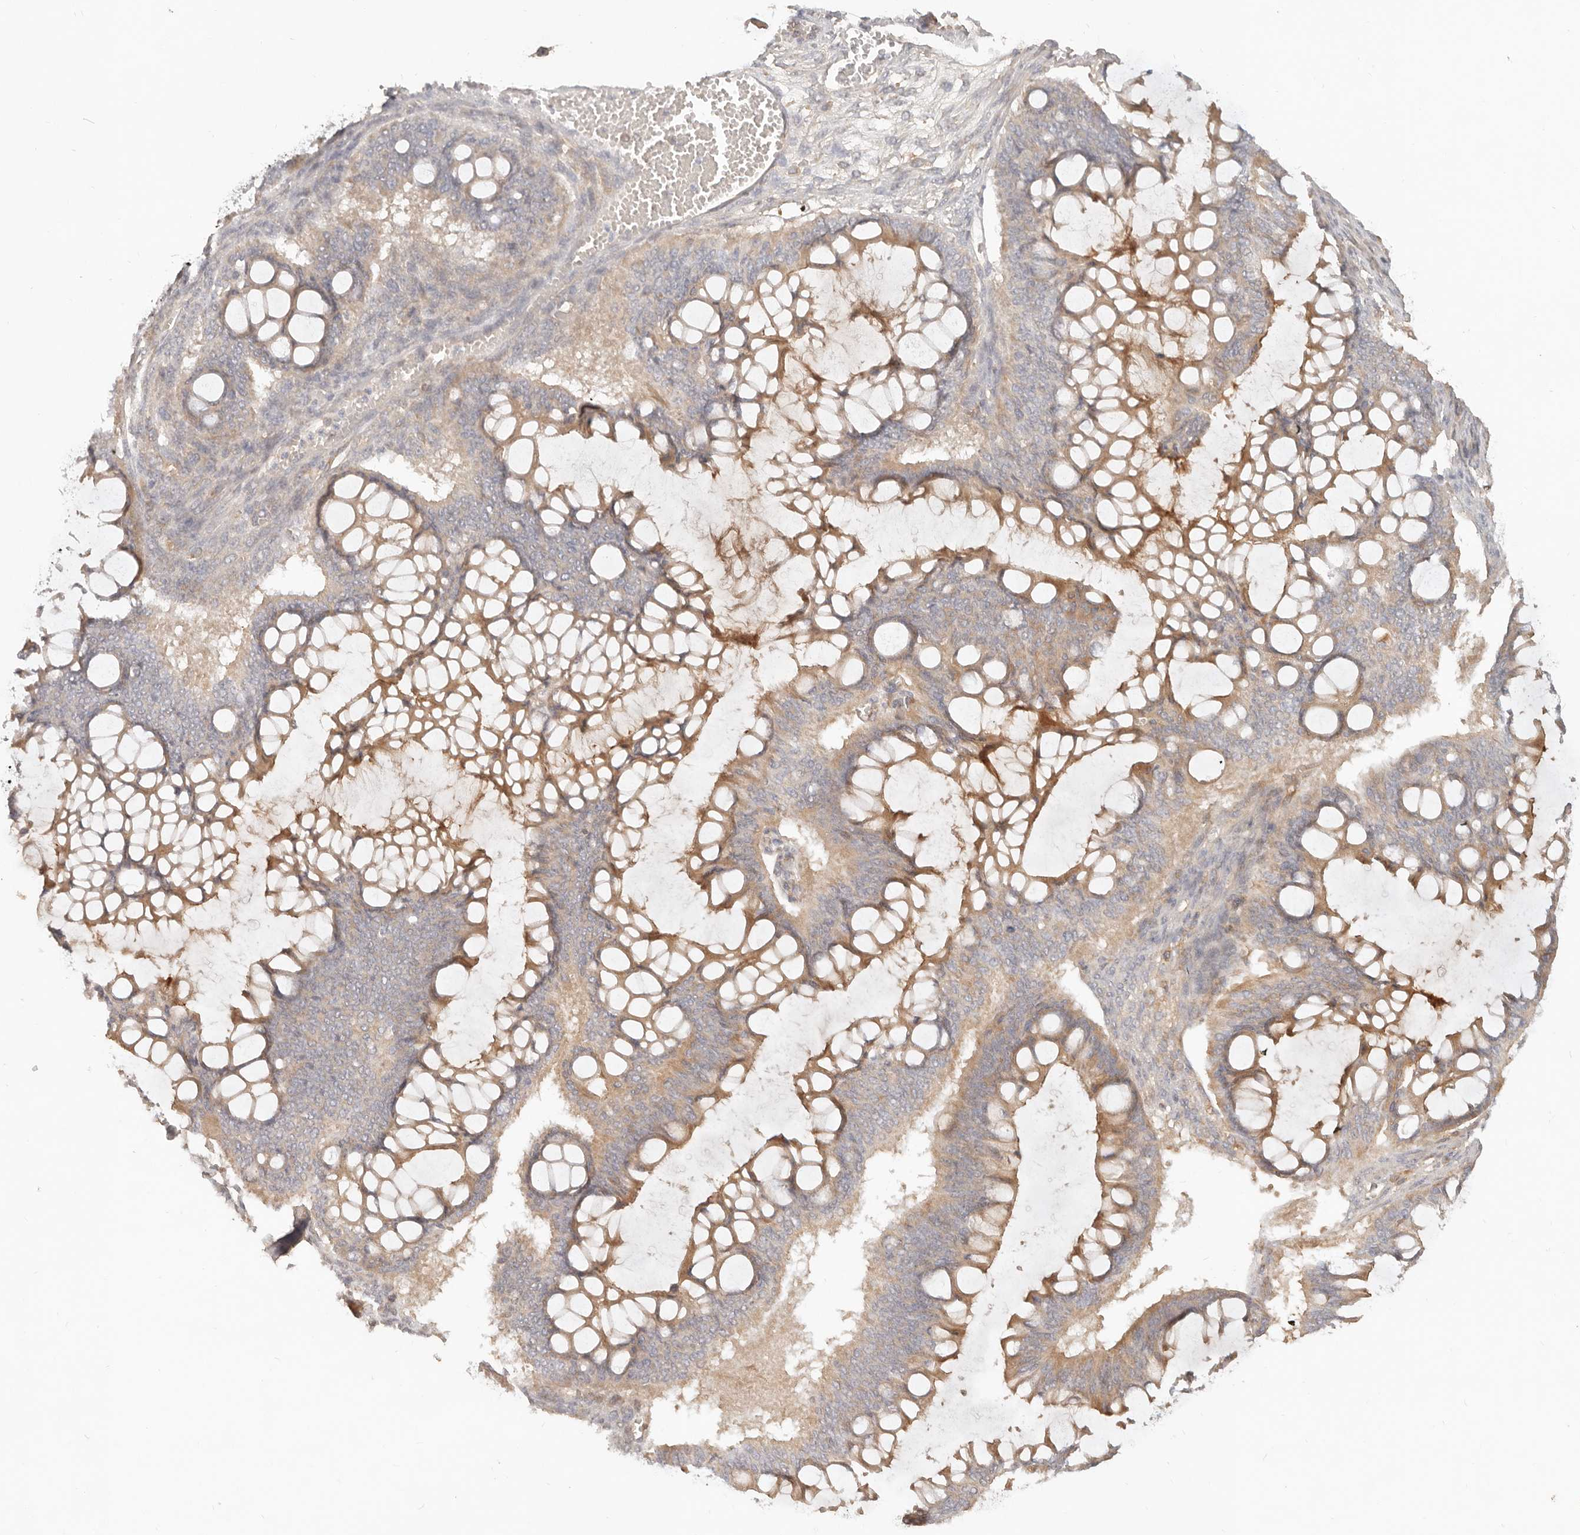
{"staining": {"intensity": "moderate", "quantity": ">75%", "location": "cytoplasmic/membranous"}, "tissue": "ovarian cancer", "cell_type": "Tumor cells", "image_type": "cancer", "snomed": [{"axis": "morphology", "description": "Cystadenocarcinoma, mucinous, NOS"}, {"axis": "topography", "description": "Ovary"}], "caption": "The histopathology image demonstrates a brown stain indicating the presence of a protein in the cytoplasmic/membranous of tumor cells in ovarian mucinous cystadenocarcinoma.", "gene": "NECAP2", "patient": {"sex": "female", "age": 73}}